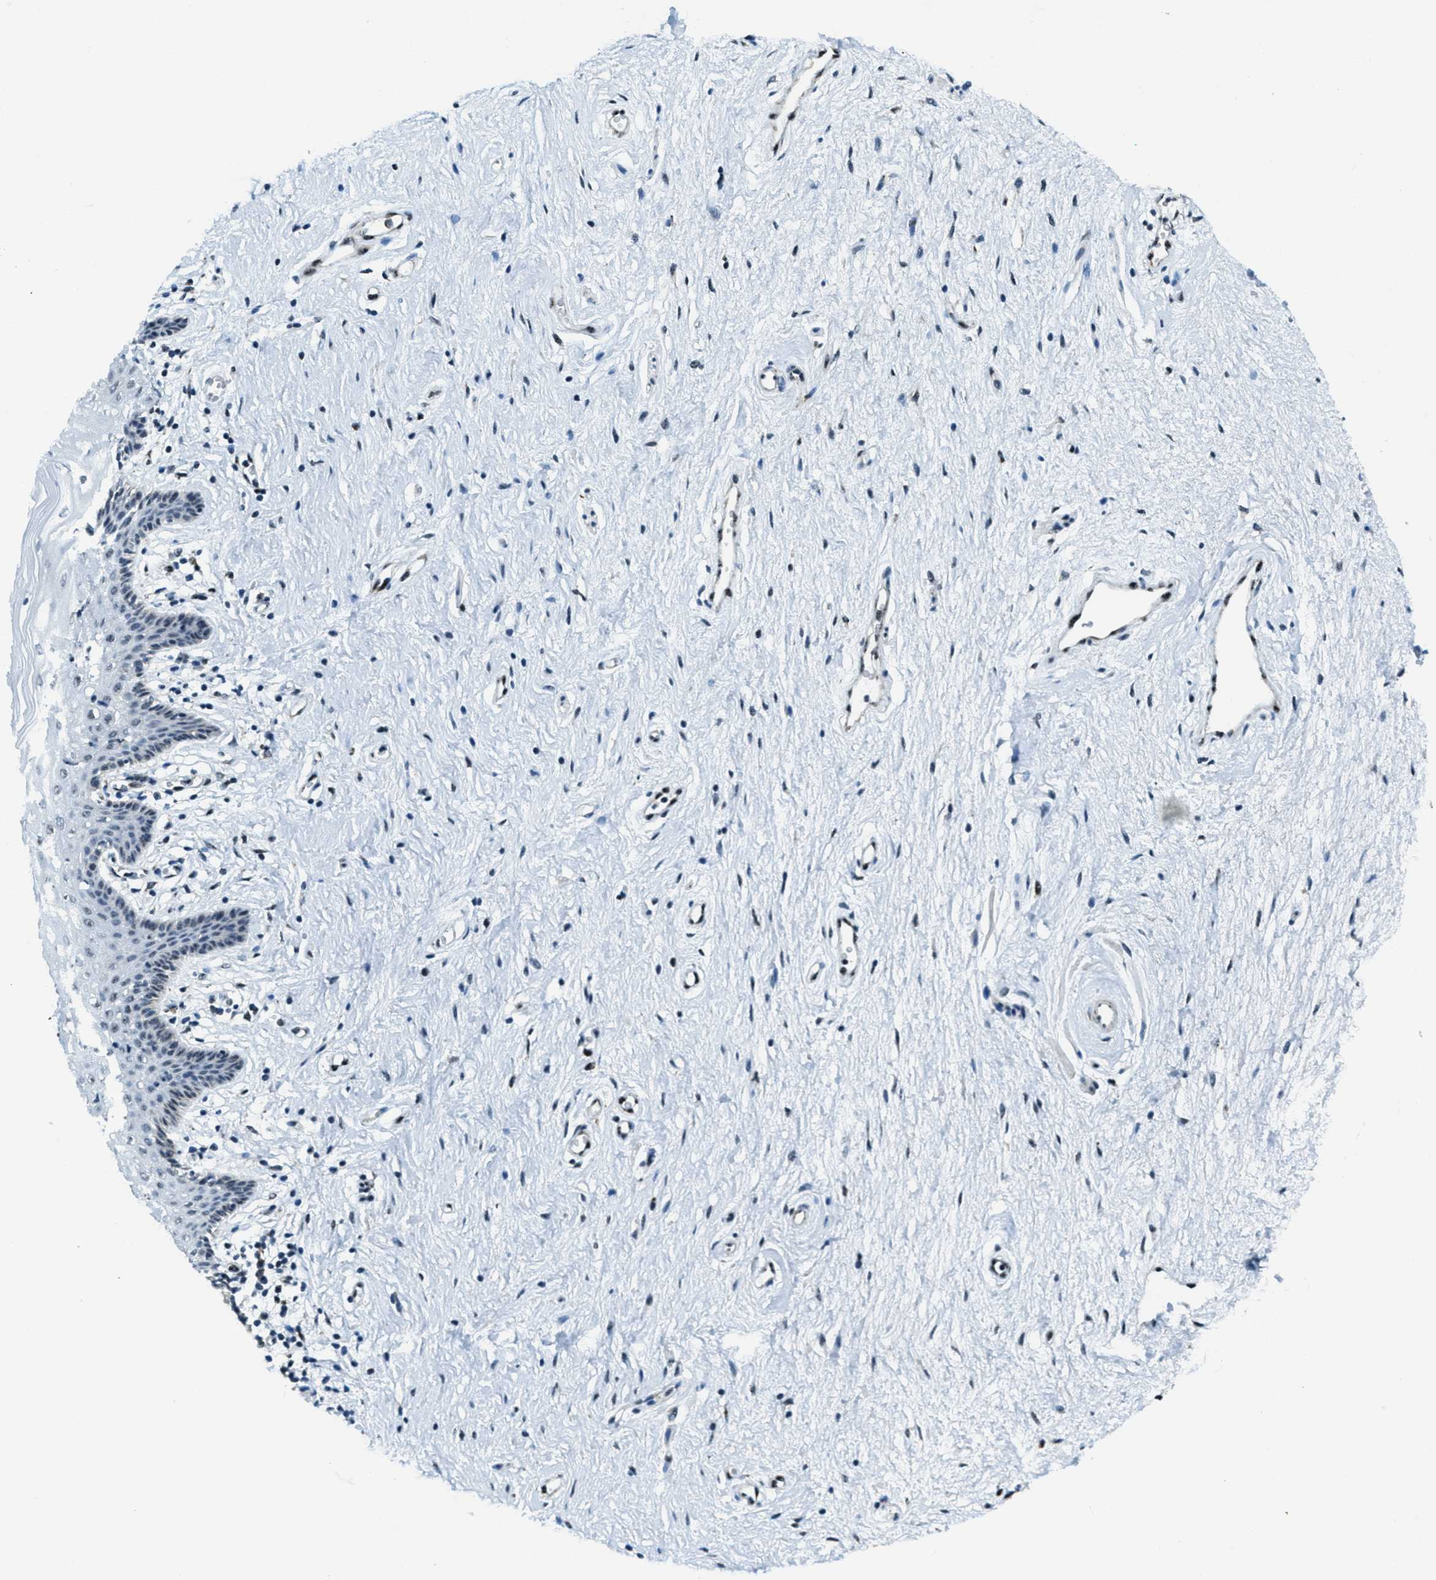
{"staining": {"intensity": "weak", "quantity": "25%-75%", "location": "nuclear"}, "tissue": "vagina", "cell_type": "Squamous epithelial cells", "image_type": "normal", "snomed": [{"axis": "morphology", "description": "Normal tissue, NOS"}, {"axis": "topography", "description": "Vagina"}], "caption": "DAB immunohistochemical staining of benign vagina shows weak nuclear protein positivity in approximately 25%-75% of squamous epithelial cells.", "gene": "SP100", "patient": {"sex": "female", "age": 44}}